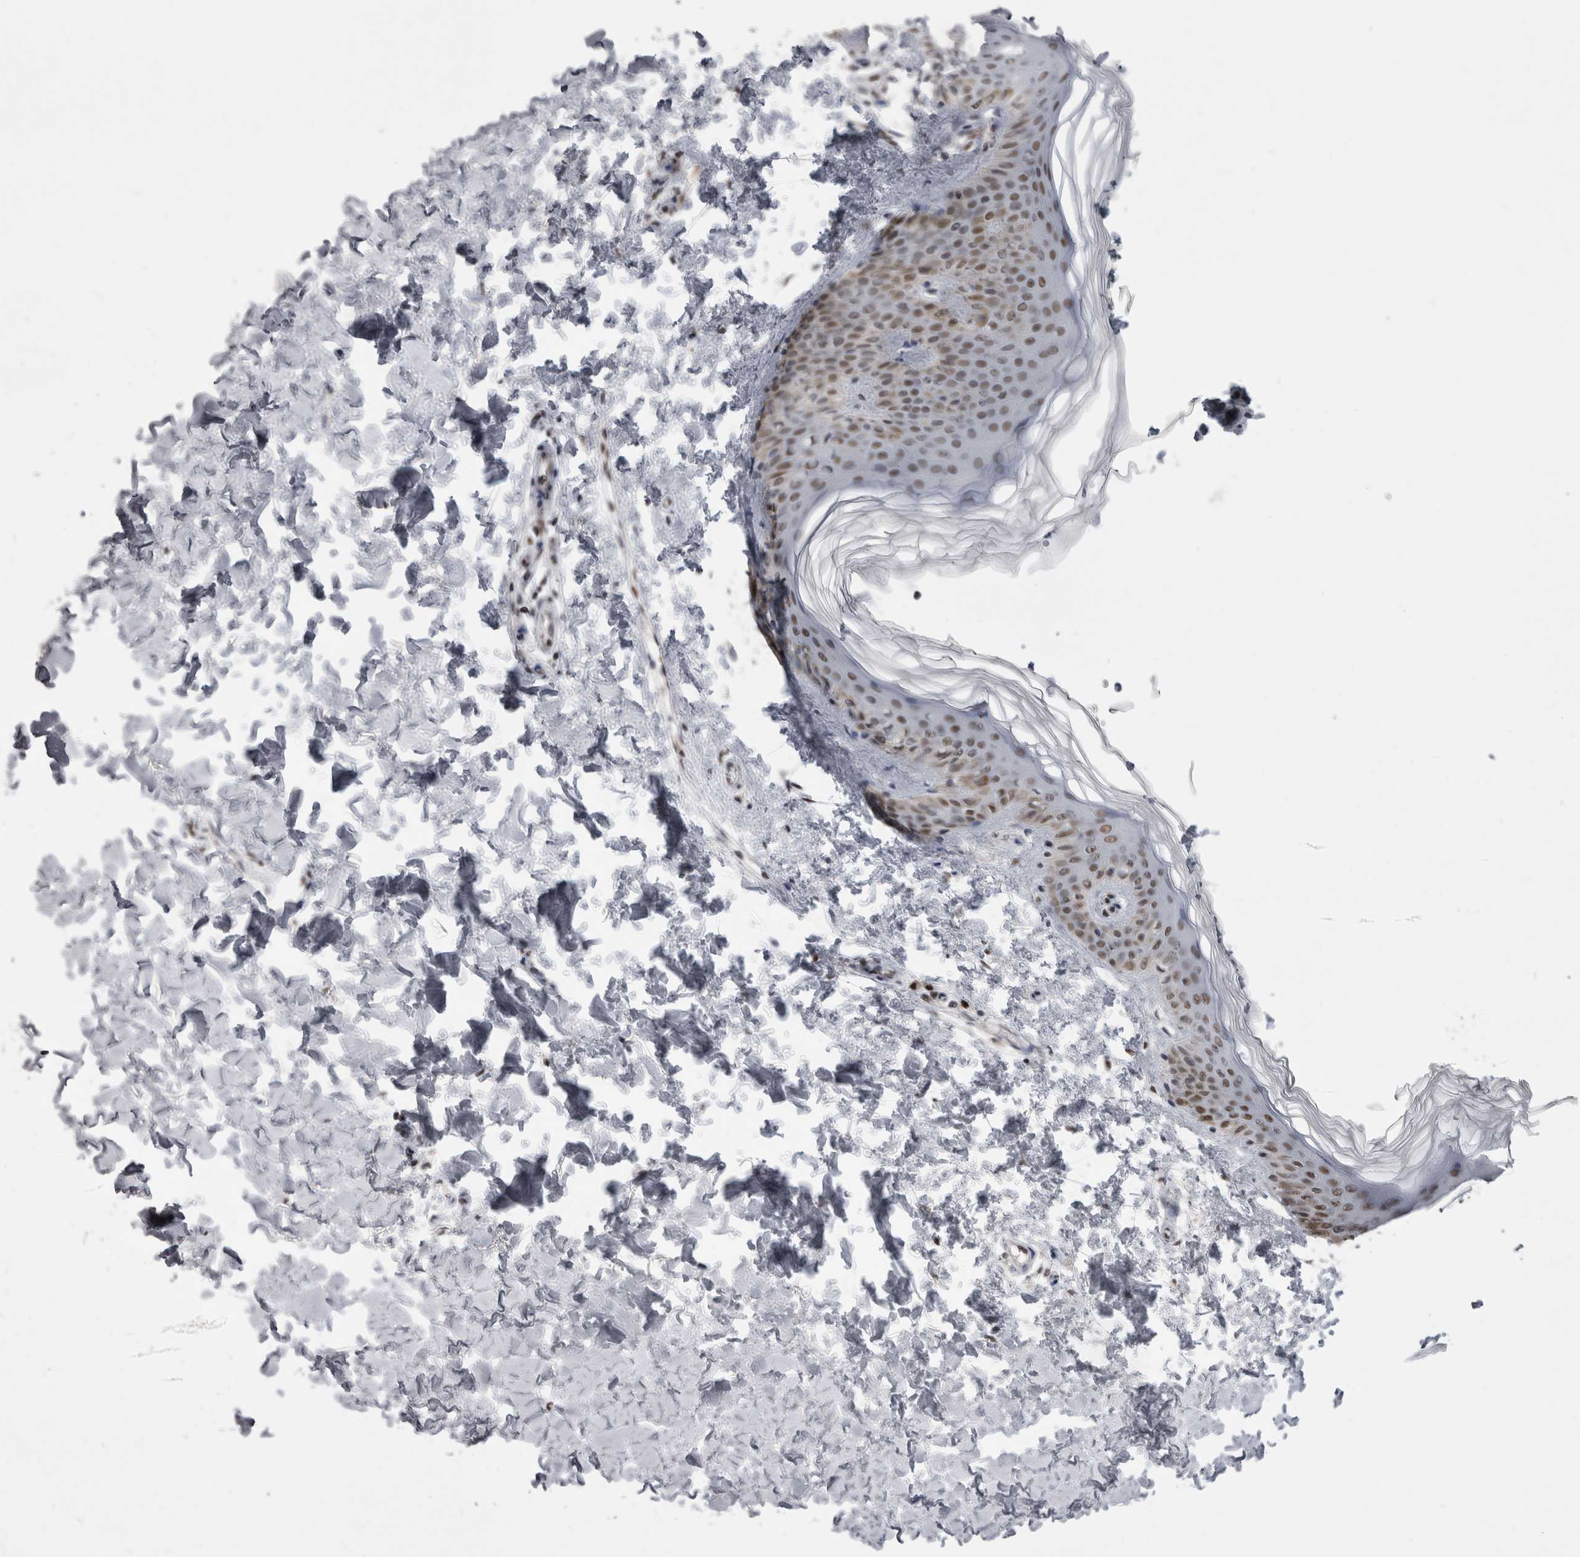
{"staining": {"intensity": "moderate", "quantity": ">75%", "location": "nuclear"}, "tissue": "skin", "cell_type": "Fibroblasts", "image_type": "normal", "snomed": [{"axis": "morphology", "description": "Normal tissue, NOS"}, {"axis": "morphology", "description": "Neoplasm, benign, NOS"}, {"axis": "topography", "description": "Skin"}, {"axis": "topography", "description": "Soft tissue"}], "caption": "Immunohistochemical staining of unremarkable skin demonstrates moderate nuclear protein positivity in approximately >75% of fibroblasts. Nuclei are stained in blue.", "gene": "C1orf54", "patient": {"sex": "male", "age": 26}}